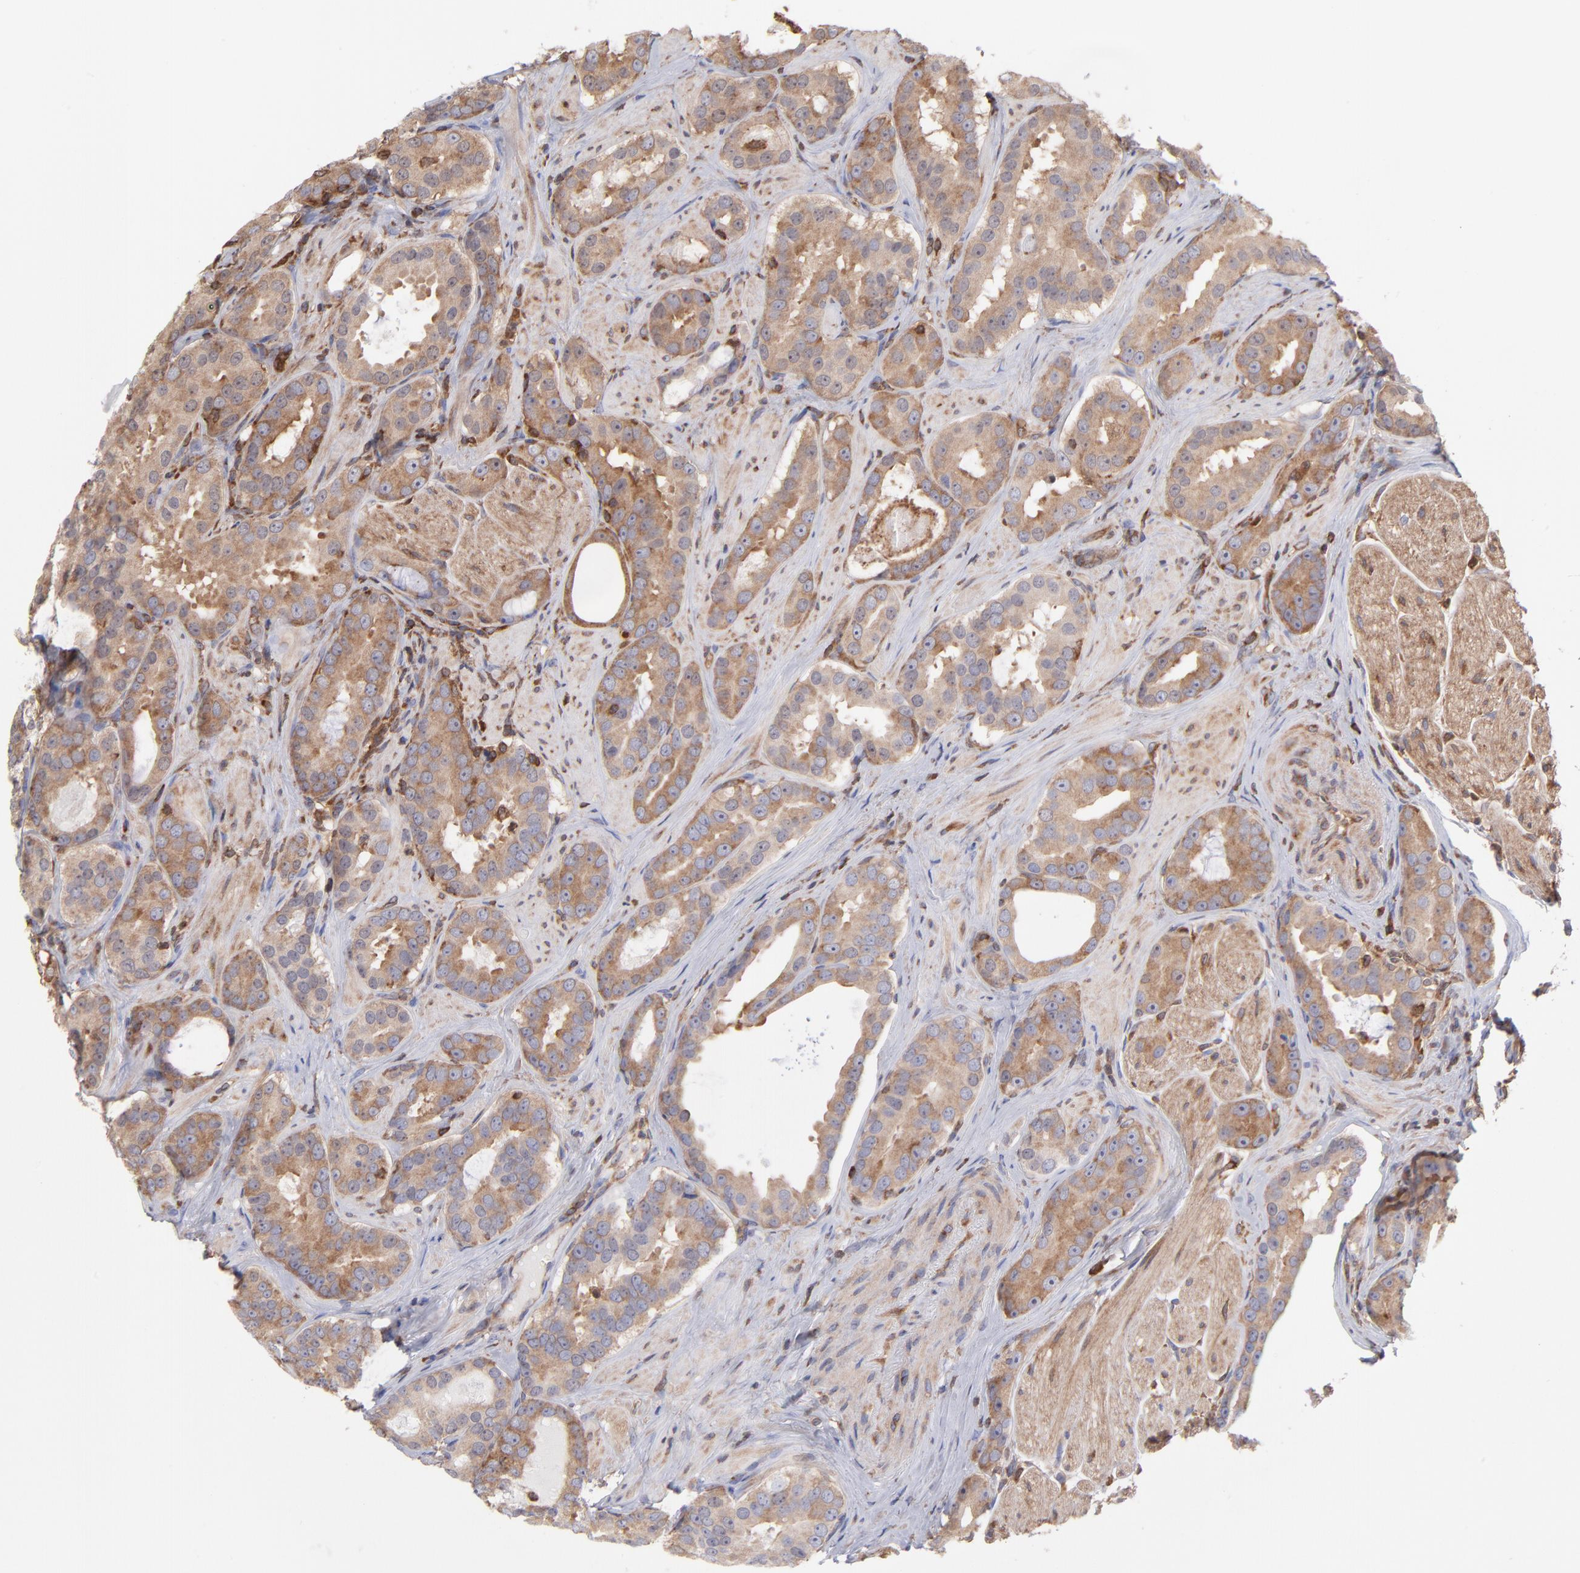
{"staining": {"intensity": "moderate", "quantity": ">75%", "location": "cytoplasmic/membranous"}, "tissue": "prostate cancer", "cell_type": "Tumor cells", "image_type": "cancer", "snomed": [{"axis": "morphology", "description": "Adenocarcinoma, Low grade"}, {"axis": "topography", "description": "Prostate"}], "caption": "Immunohistochemical staining of human low-grade adenocarcinoma (prostate) exhibits moderate cytoplasmic/membranous protein staining in about >75% of tumor cells.", "gene": "MAPRE1", "patient": {"sex": "male", "age": 59}}